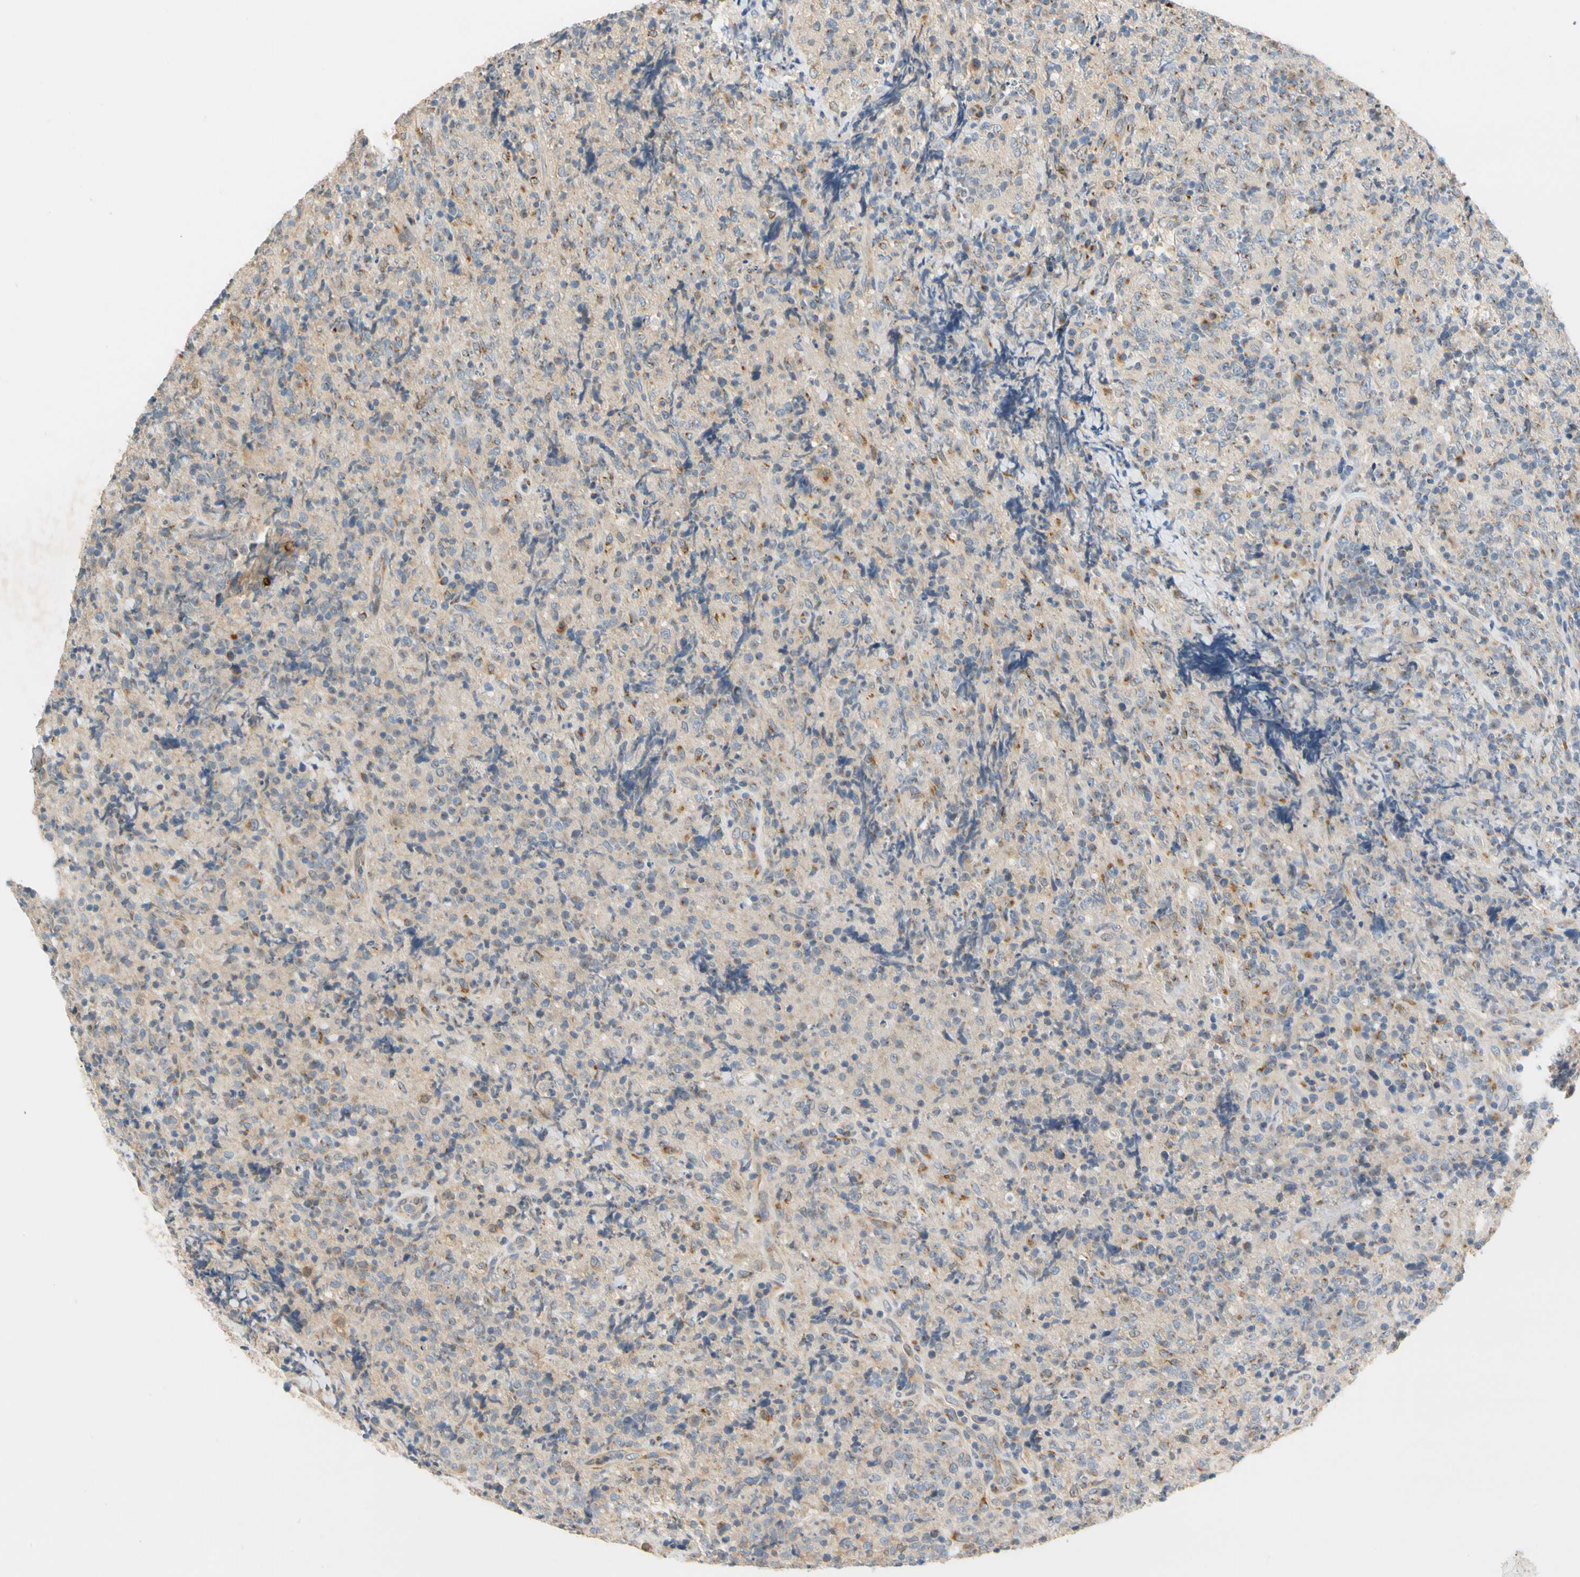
{"staining": {"intensity": "moderate", "quantity": "25%-75%", "location": "cytoplasmic/membranous"}, "tissue": "lymphoma", "cell_type": "Tumor cells", "image_type": "cancer", "snomed": [{"axis": "morphology", "description": "Malignant lymphoma, non-Hodgkin's type, High grade"}, {"axis": "topography", "description": "Tonsil"}], "caption": "Malignant lymphoma, non-Hodgkin's type (high-grade) was stained to show a protein in brown. There is medium levels of moderate cytoplasmic/membranous expression in about 25%-75% of tumor cells.", "gene": "GPSM2", "patient": {"sex": "female", "age": 36}}